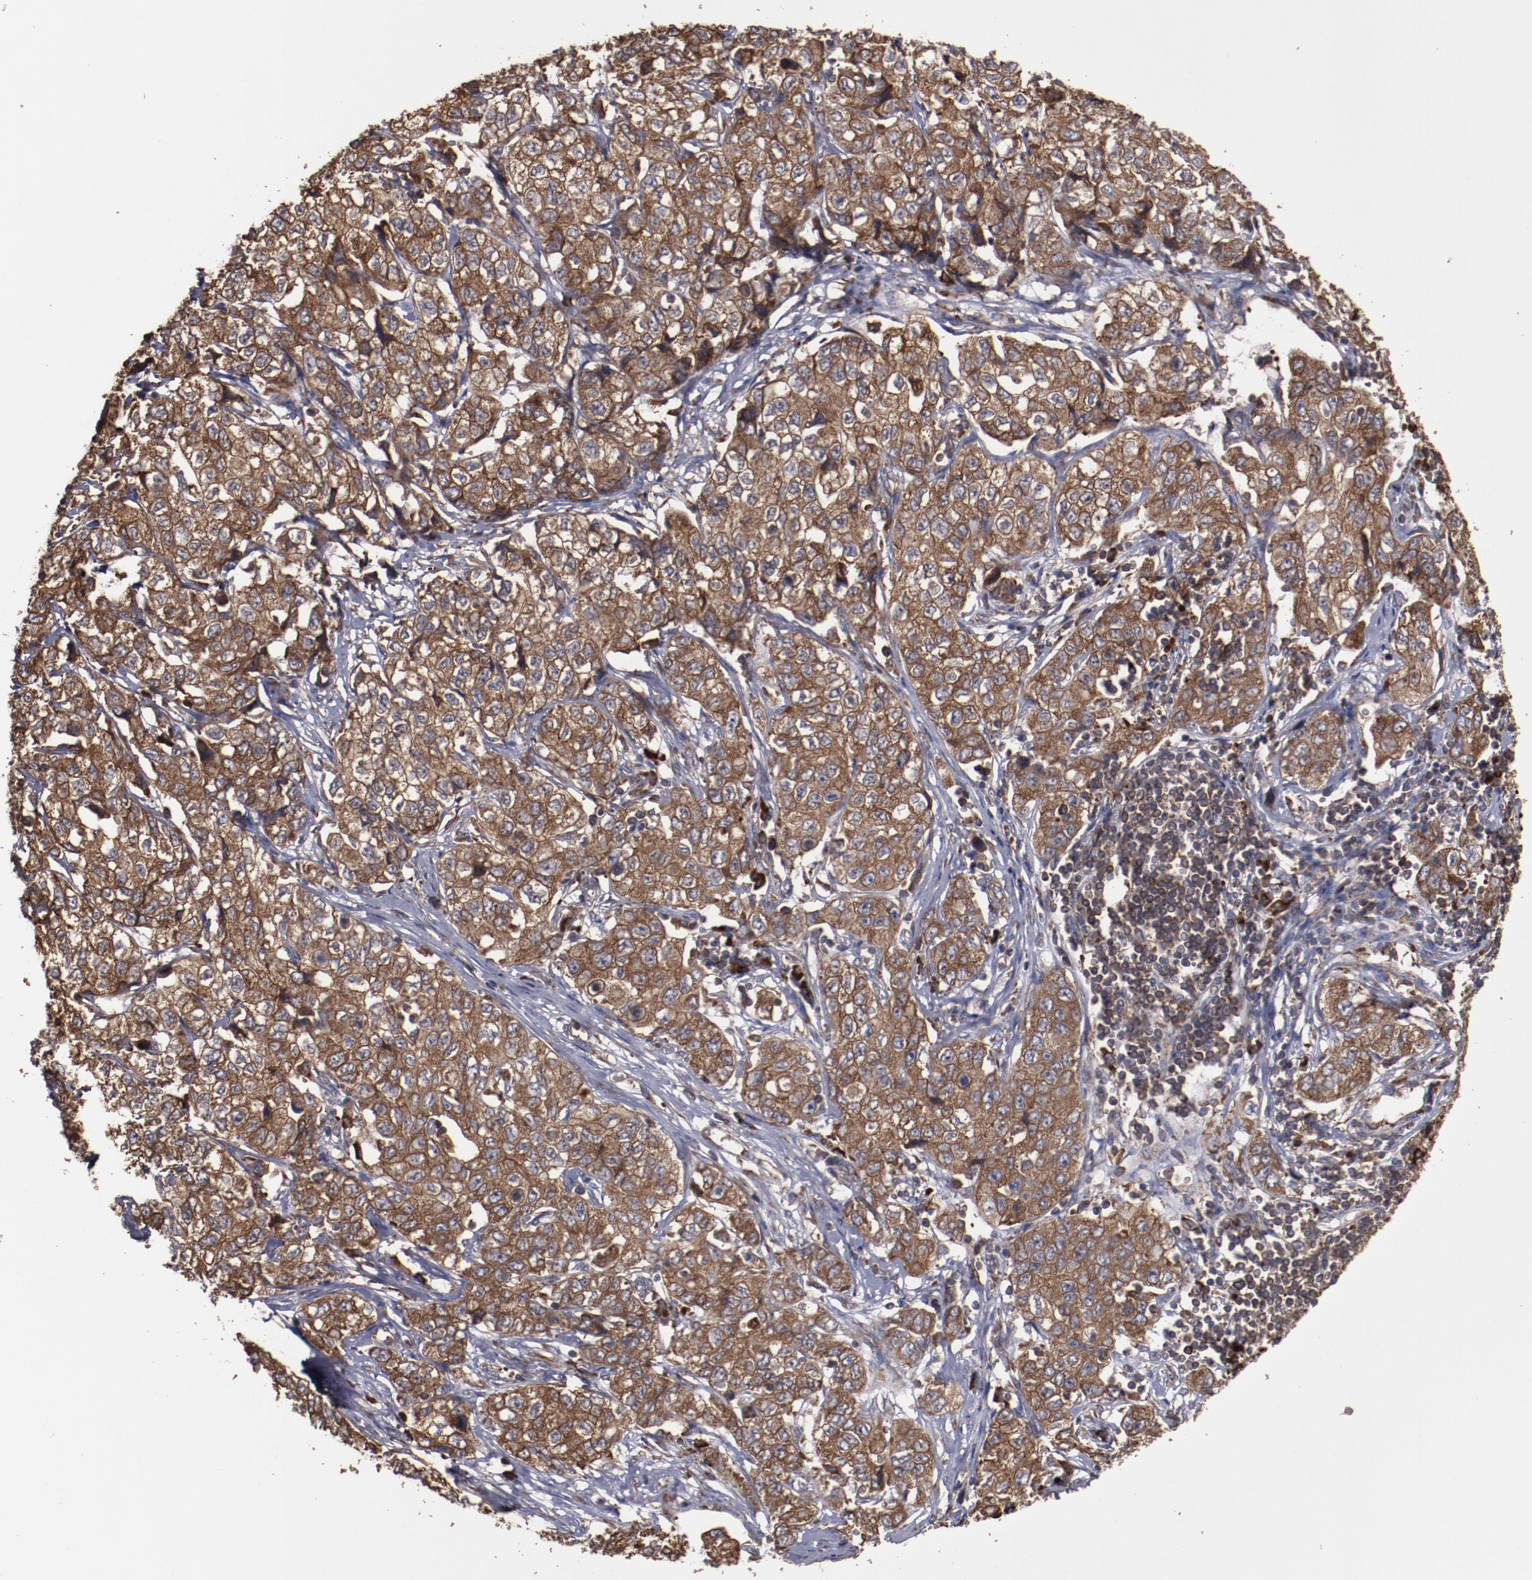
{"staining": {"intensity": "strong", "quantity": ">75%", "location": "cytoplasmic/membranous"}, "tissue": "stomach cancer", "cell_type": "Tumor cells", "image_type": "cancer", "snomed": [{"axis": "morphology", "description": "Adenocarcinoma, NOS"}, {"axis": "topography", "description": "Stomach"}], "caption": "This micrograph displays immunohistochemistry (IHC) staining of human stomach cancer (adenocarcinoma), with high strong cytoplasmic/membranous expression in about >75% of tumor cells.", "gene": "RPS4Y1", "patient": {"sex": "male", "age": 48}}